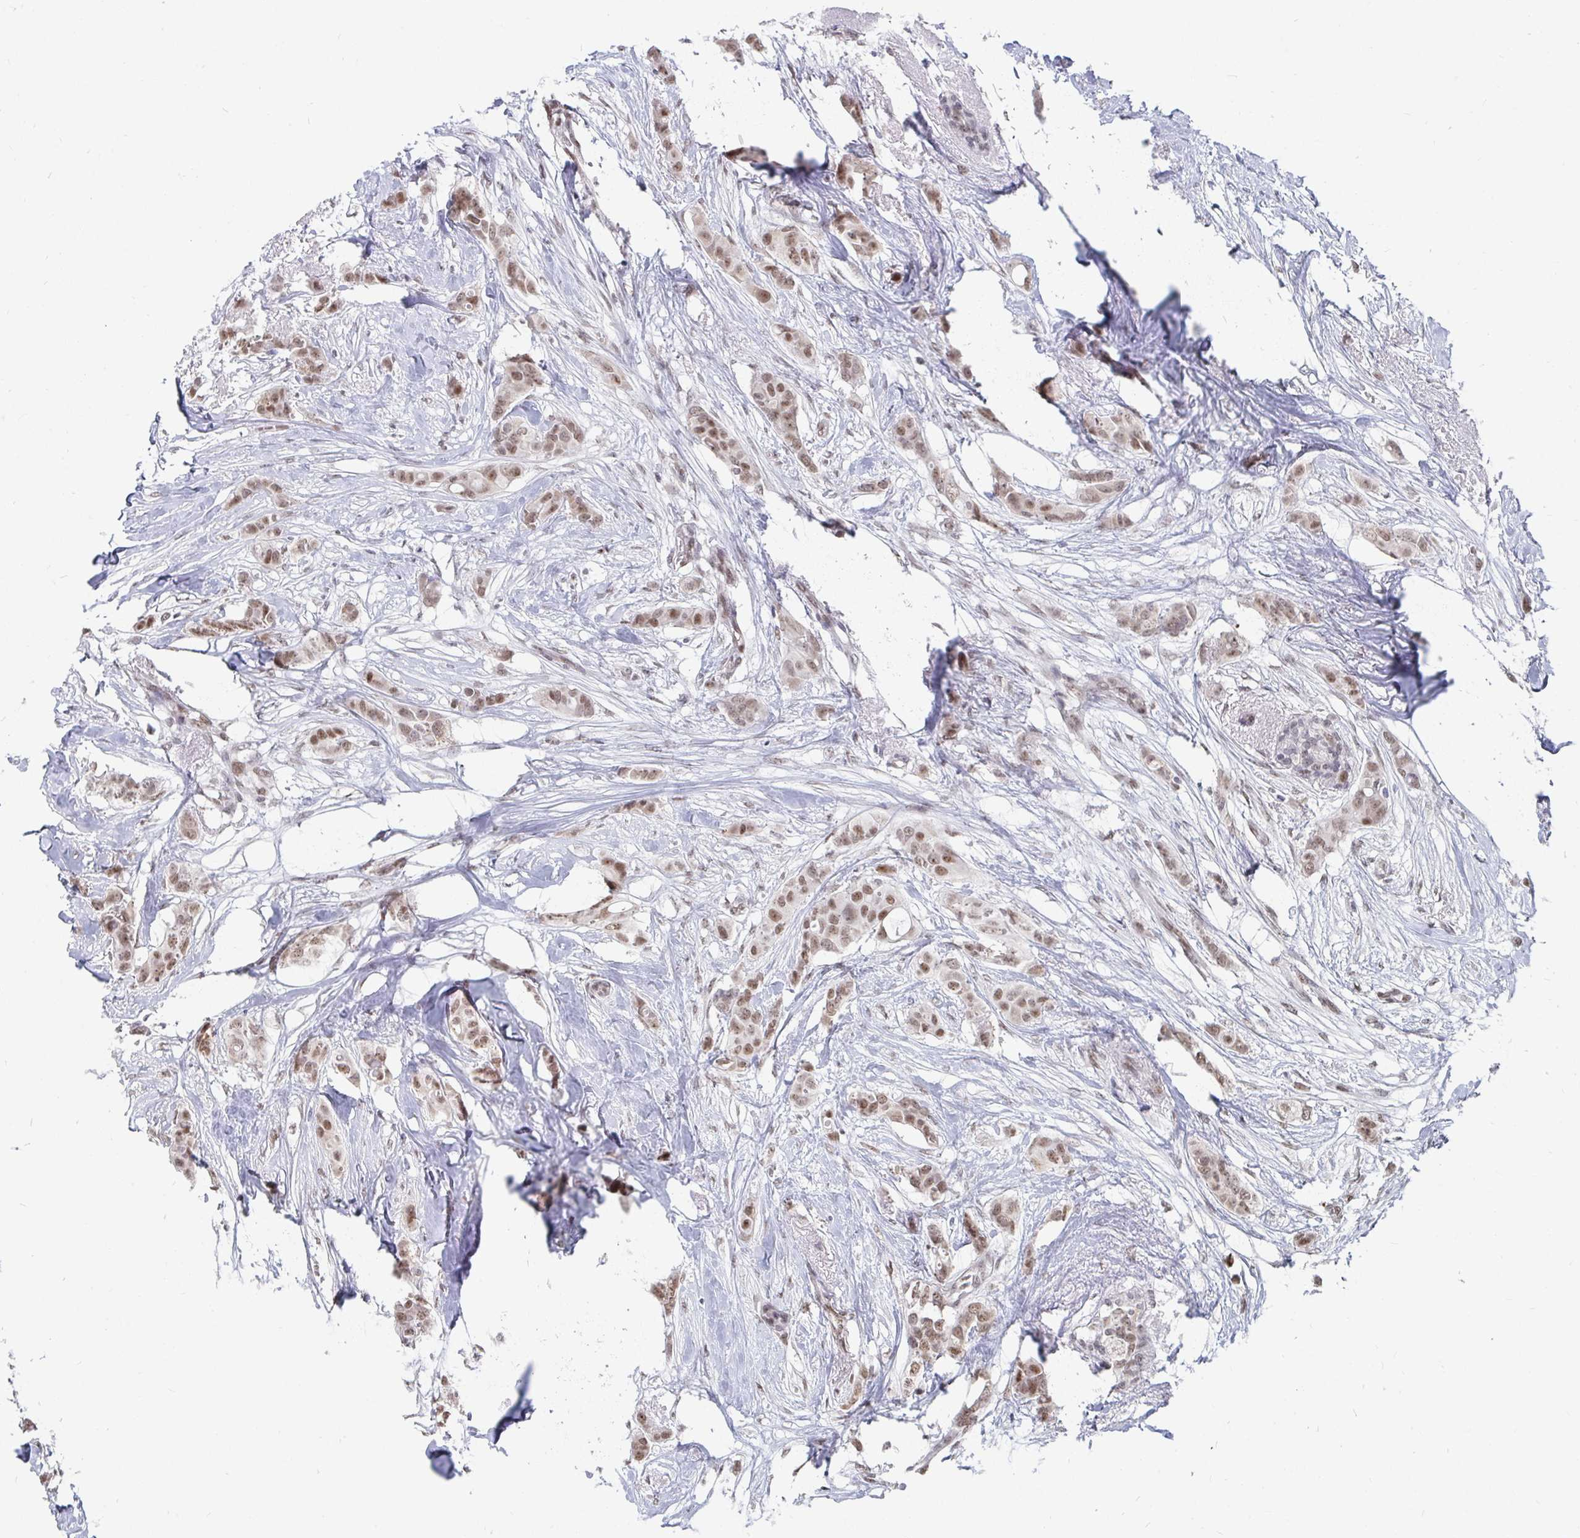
{"staining": {"intensity": "moderate", "quantity": ">75%", "location": "nuclear"}, "tissue": "breast cancer", "cell_type": "Tumor cells", "image_type": "cancer", "snomed": [{"axis": "morphology", "description": "Duct carcinoma"}, {"axis": "topography", "description": "Breast"}], "caption": "Breast infiltrating ductal carcinoma stained with a protein marker shows moderate staining in tumor cells.", "gene": "TRIP12", "patient": {"sex": "female", "age": 62}}